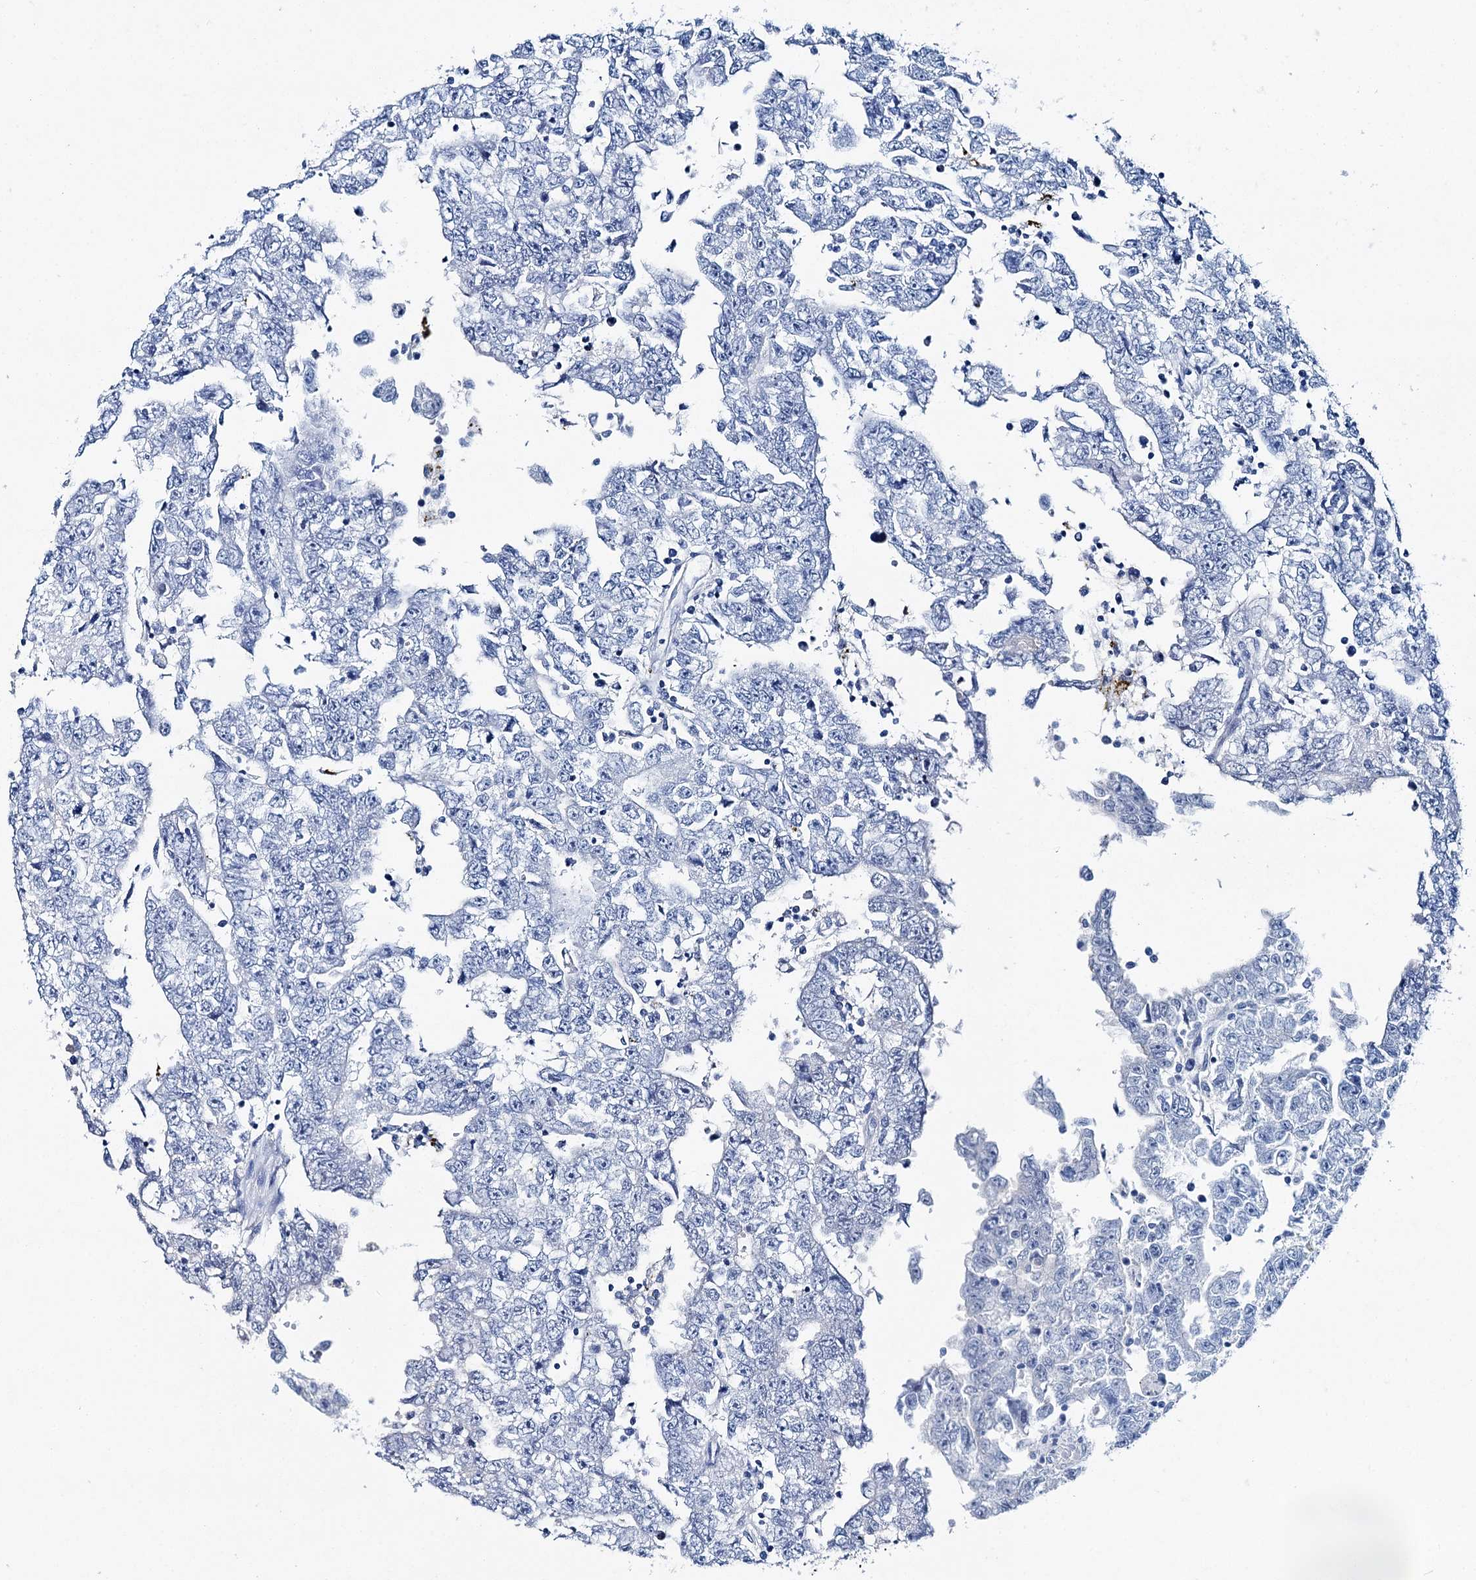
{"staining": {"intensity": "negative", "quantity": "none", "location": "none"}, "tissue": "testis cancer", "cell_type": "Tumor cells", "image_type": "cancer", "snomed": [{"axis": "morphology", "description": "Carcinoma, Embryonal, NOS"}, {"axis": "topography", "description": "Testis"}], "caption": "Protein analysis of testis embryonal carcinoma displays no significant staining in tumor cells.", "gene": "BRINP1", "patient": {"sex": "male", "age": 25}}